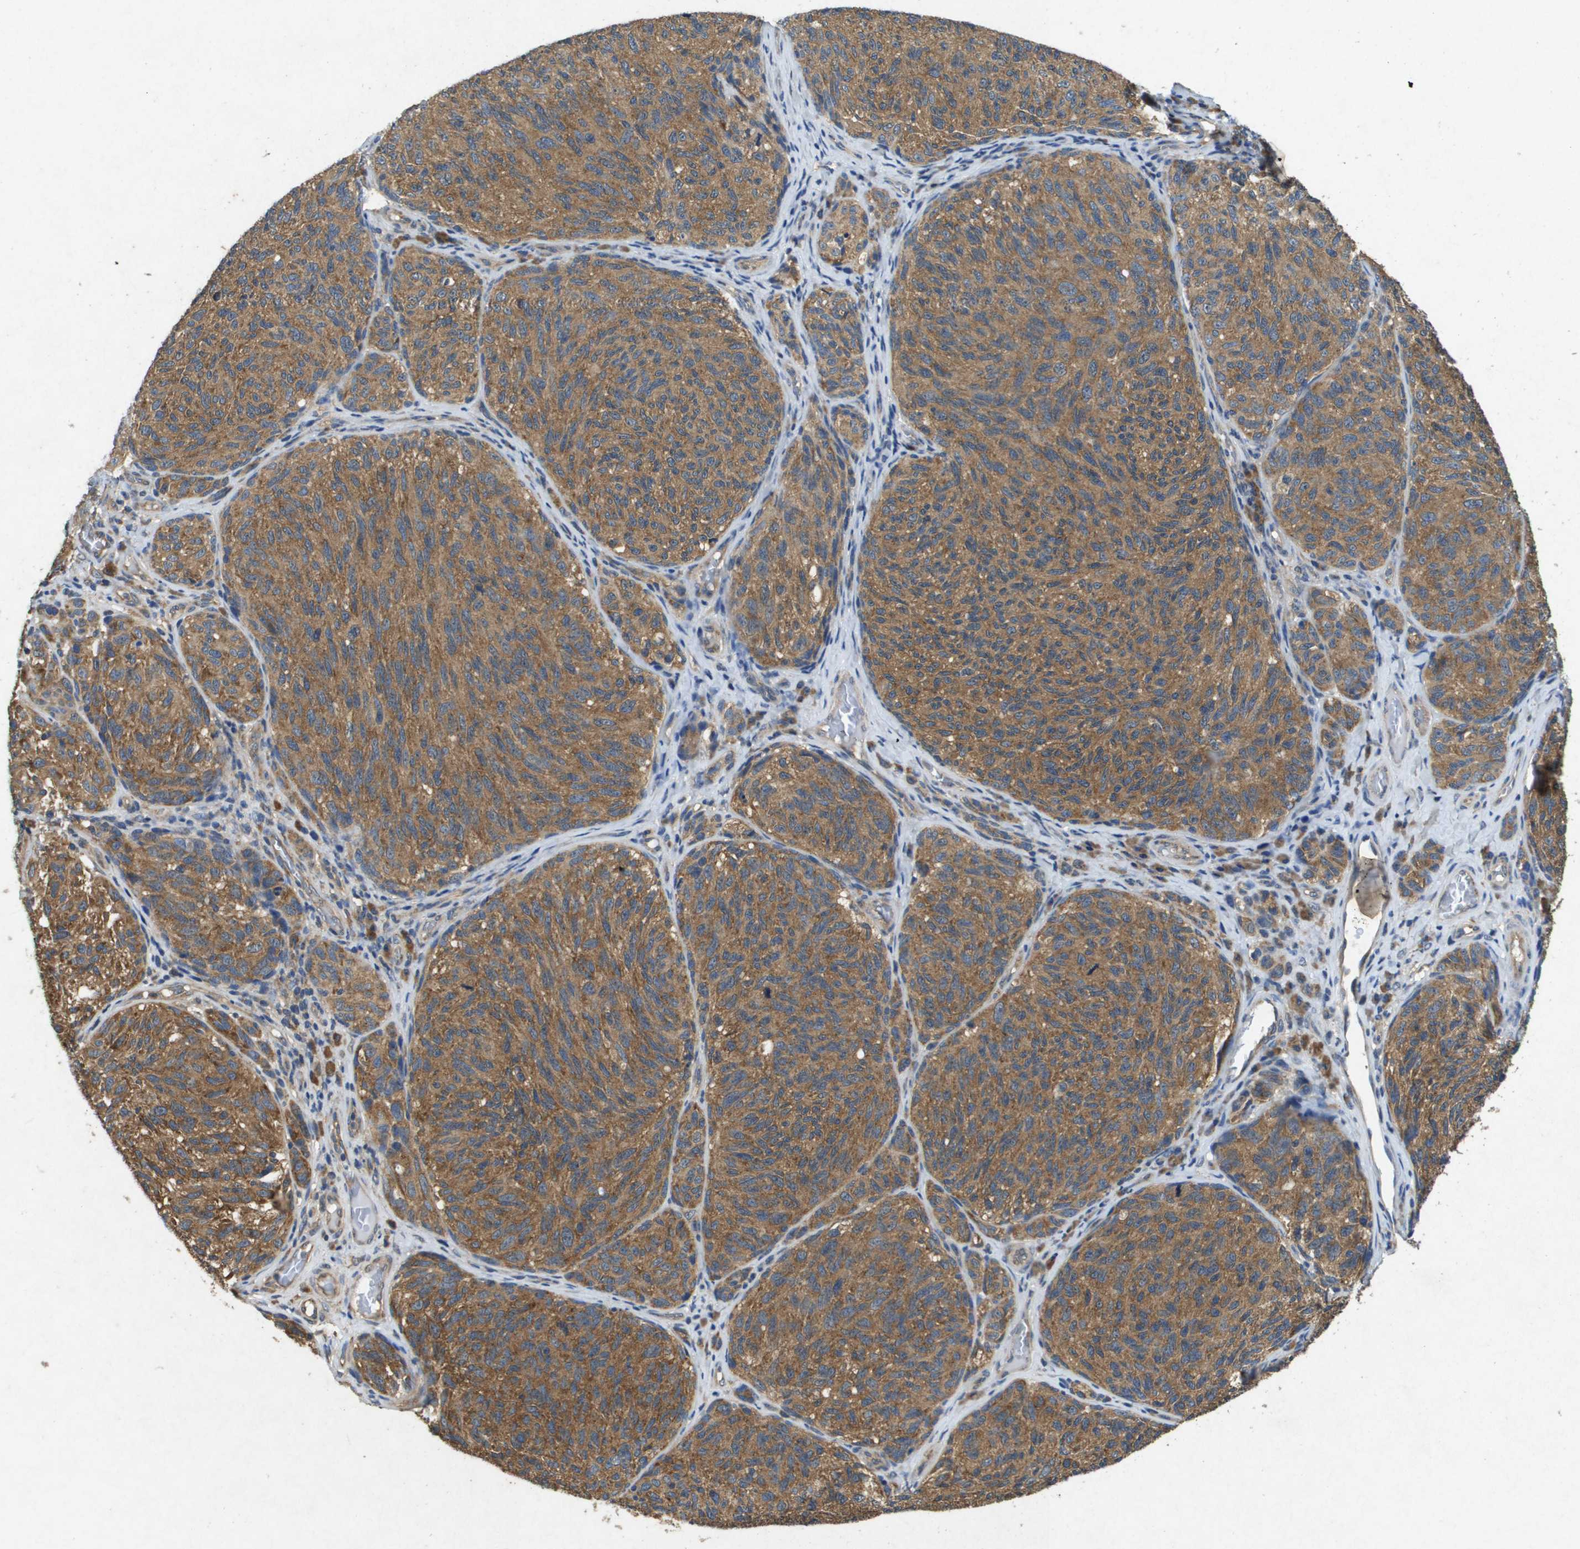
{"staining": {"intensity": "moderate", "quantity": ">75%", "location": "cytoplasmic/membranous"}, "tissue": "melanoma", "cell_type": "Tumor cells", "image_type": "cancer", "snomed": [{"axis": "morphology", "description": "Malignant melanoma, NOS"}, {"axis": "topography", "description": "Skin"}], "caption": "IHC image of neoplastic tissue: human malignant melanoma stained using IHC demonstrates medium levels of moderate protein expression localized specifically in the cytoplasmic/membranous of tumor cells, appearing as a cytoplasmic/membranous brown color.", "gene": "PTPRT", "patient": {"sex": "female", "age": 73}}